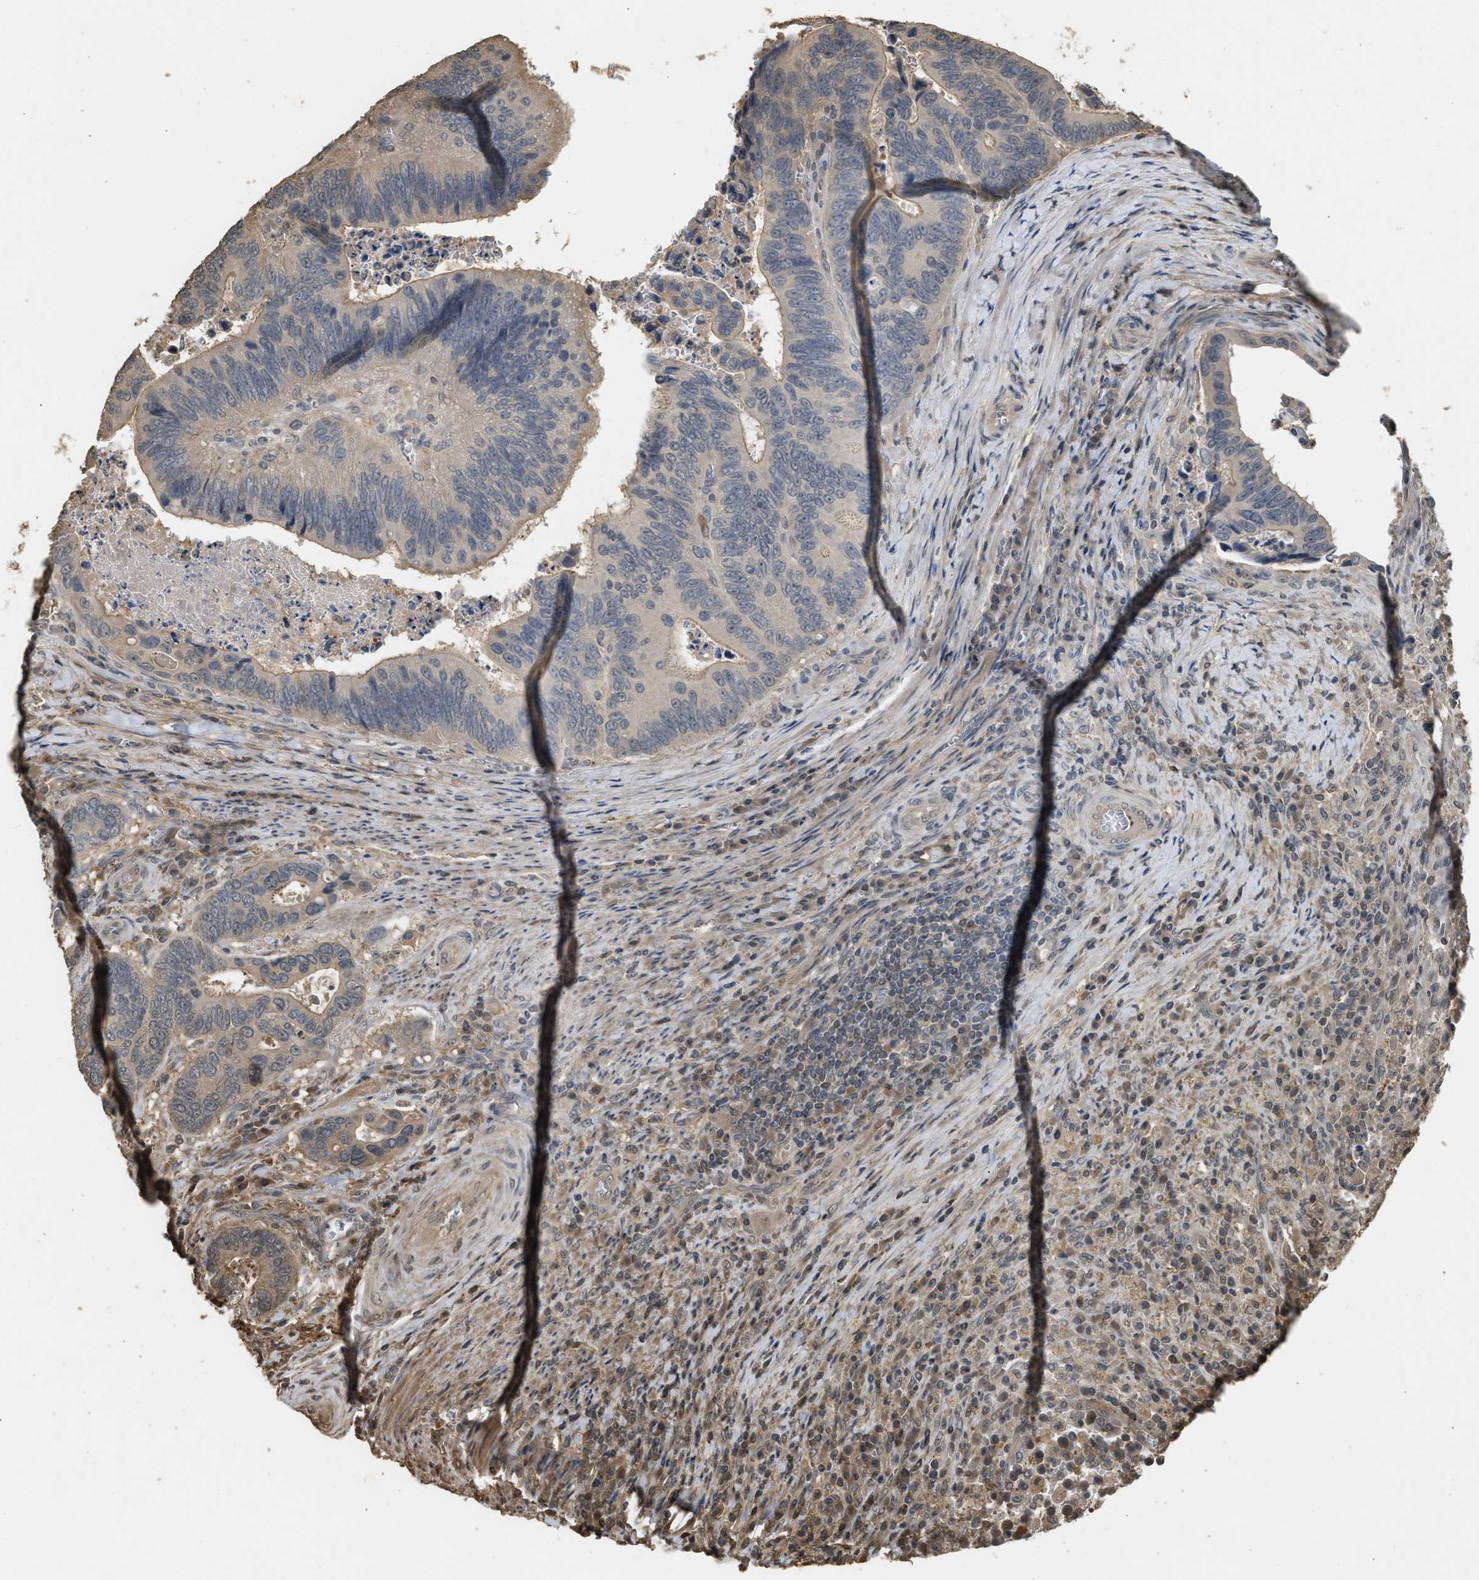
{"staining": {"intensity": "weak", "quantity": "<25%", "location": "cytoplasmic/membranous"}, "tissue": "colorectal cancer", "cell_type": "Tumor cells", "image_type": "cancer", "snomed": [{"axis": "morphology", "description": "Inflammation, NOS"}, {"axis": "morphology", "description": "Adenocarcinoma, NOS"}, {"axis": "topography", "description": "Colon"}], "caption": "A high-resolution photomicrograph shows immunohistochemistry (IHC) staining of colorectal adenocarcinoma, which reveals no significant staining in tumor cells.", "gene": "ARHGDIA", "patient": {"sex": "male", "age": 72}}